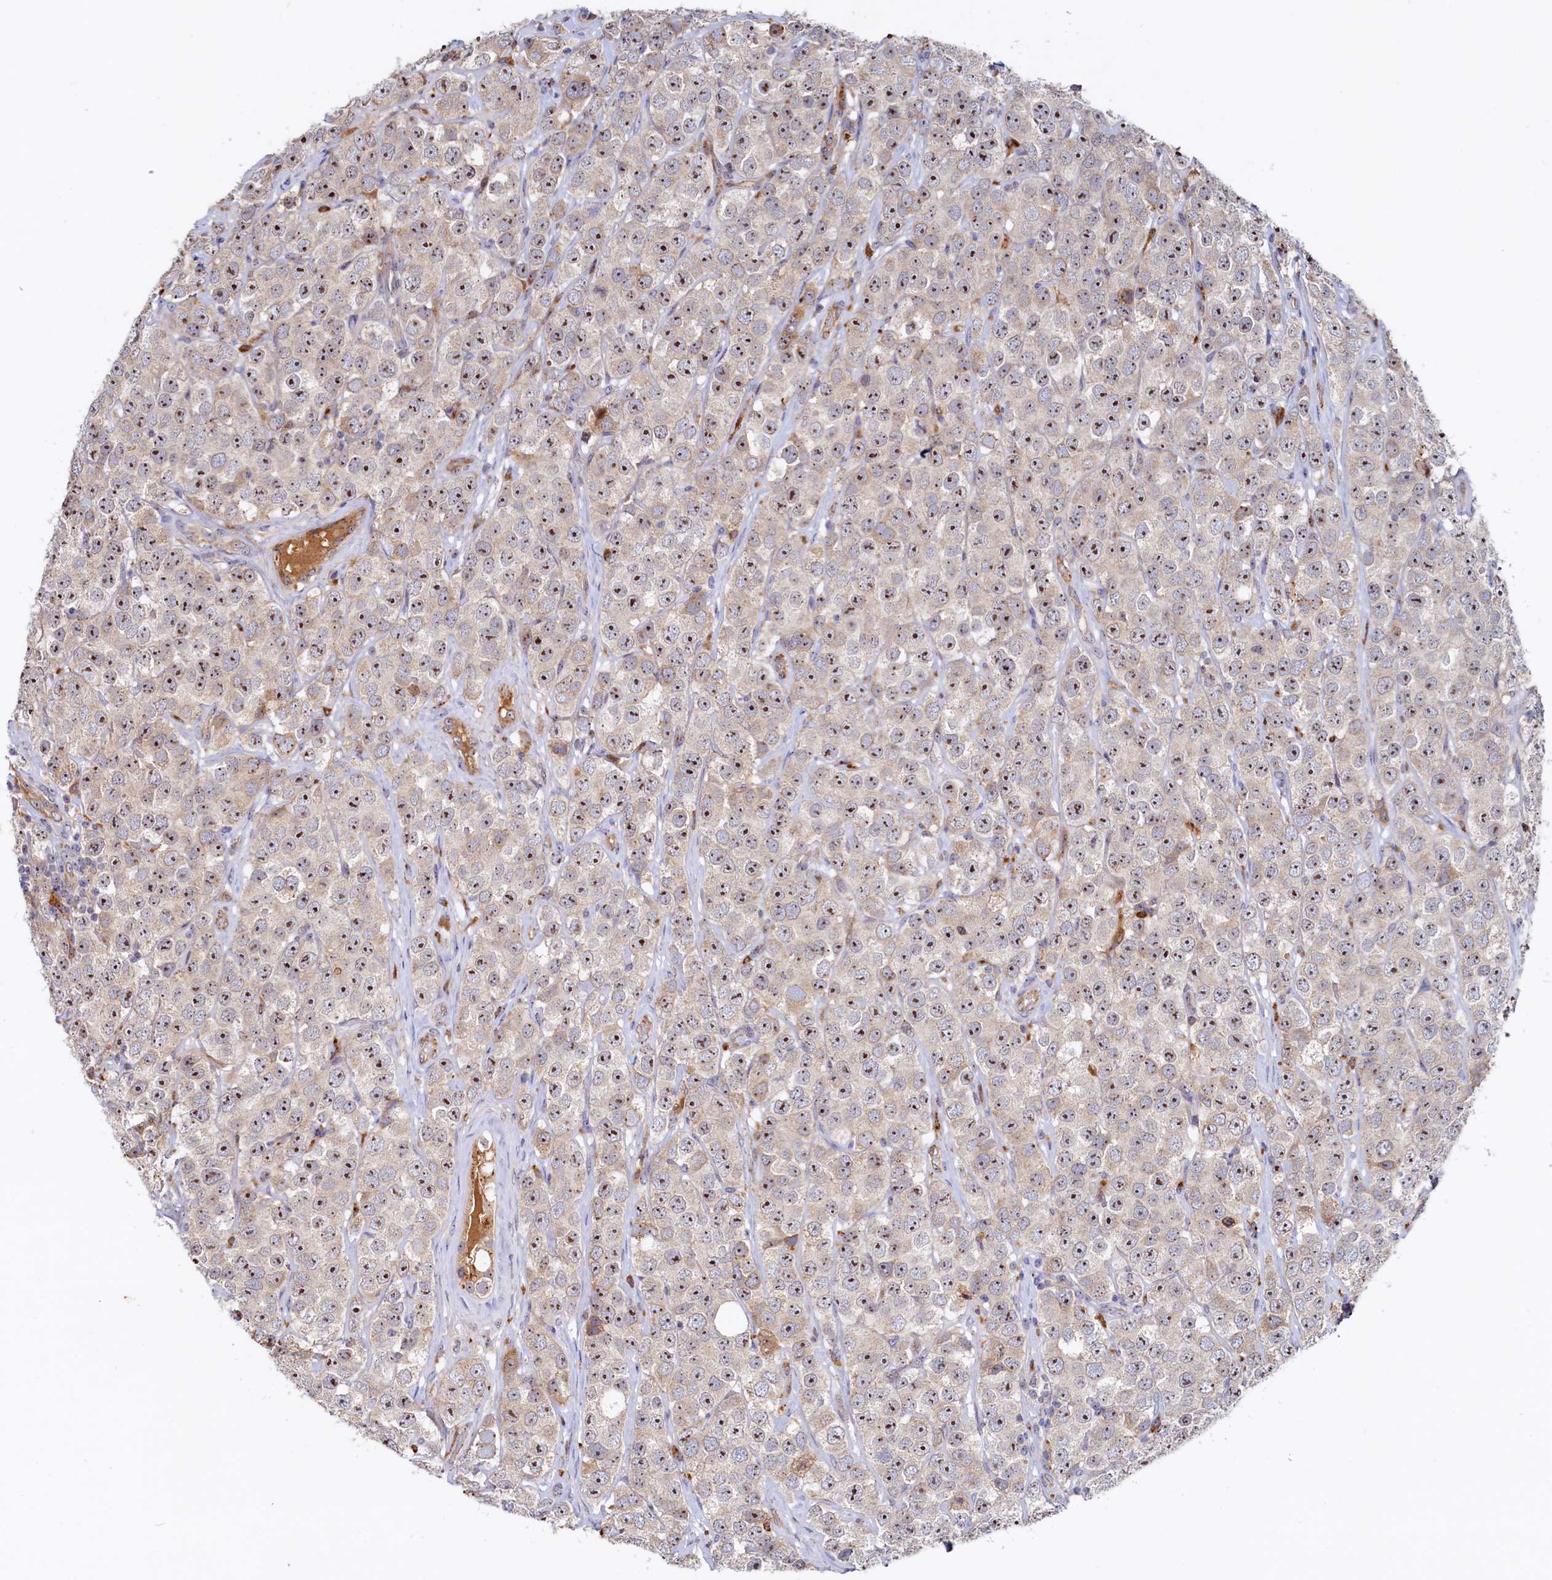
{"staining": {"intensity": "moderate", "quantity": ">75%", "location": "nuclear"}, "tissue": "testis cancer", "cell_type": "Tumor cells", "image_type": "cancer", "snomed": [{"axis": "morphology", "description": "Seminoma, NOS"}, {"axis": "topography", "description": "Testis"}], "caption": "The micrograph demonstrates immunohistochemical staining of testis seminoma. There is moderate nuclear positivity is appreciated in approximately >75% of tumor cells.", "gene": "RGS7BP", "patient": {"sex": "male", "age": 28}}